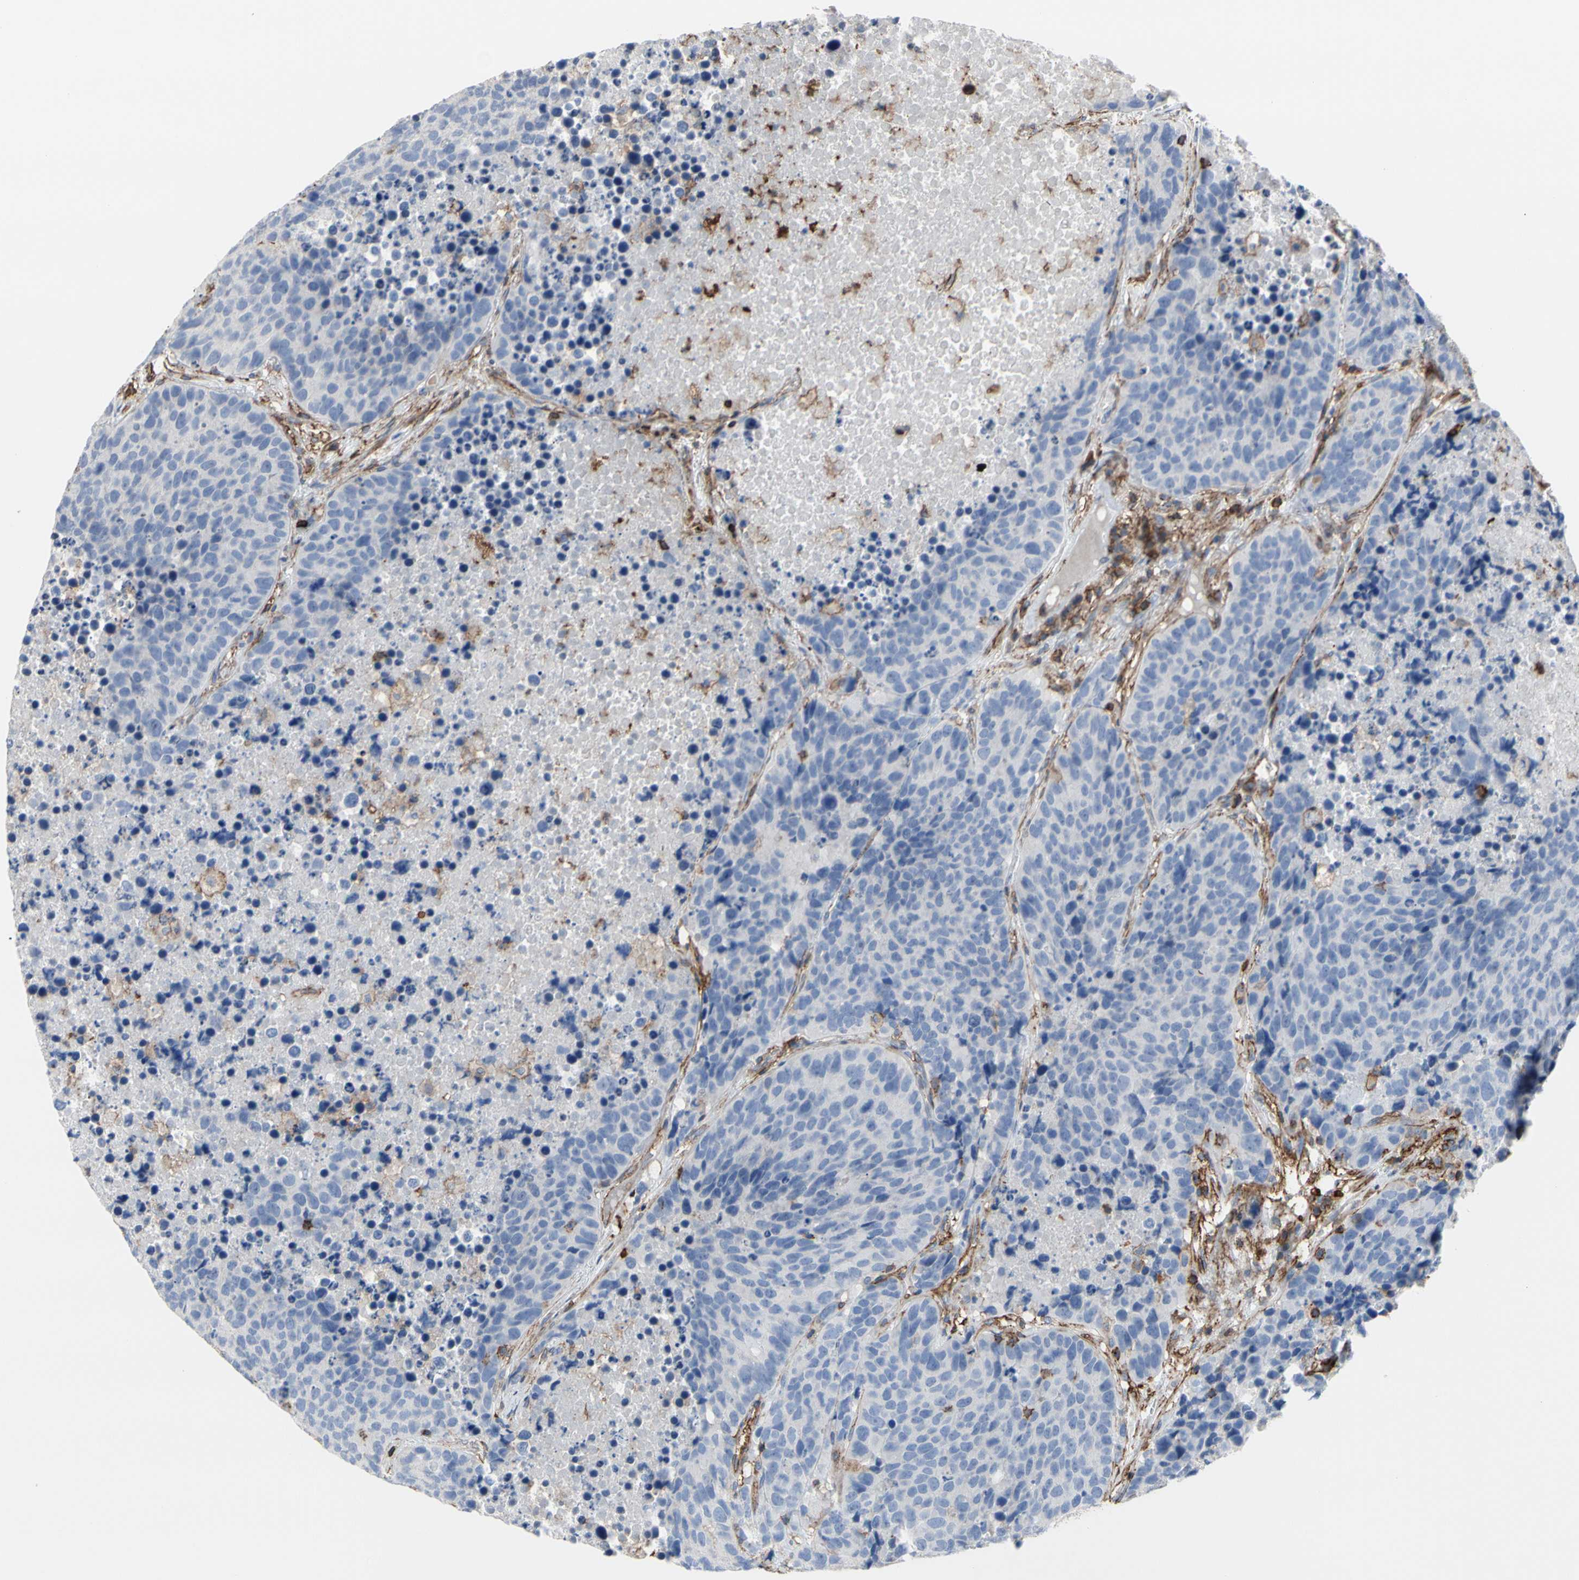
{"staining": {"intensity": "negative", "quantity": "none", "location": "none"}, "tissue": "carcinoid", "cell_type": "Tumor cells", "image_type": "cancer", "snomed": [{"axis": "morphology", "description": "Carcinoid, malignant, NOS"}, {"axis": "topography", "description": "Lung"}], "caption": "Tumor cells show no significant protein expression in malignant carcinoid.", "gene": "ANXA6", "patient": {"sex": "male", "age": 60}}